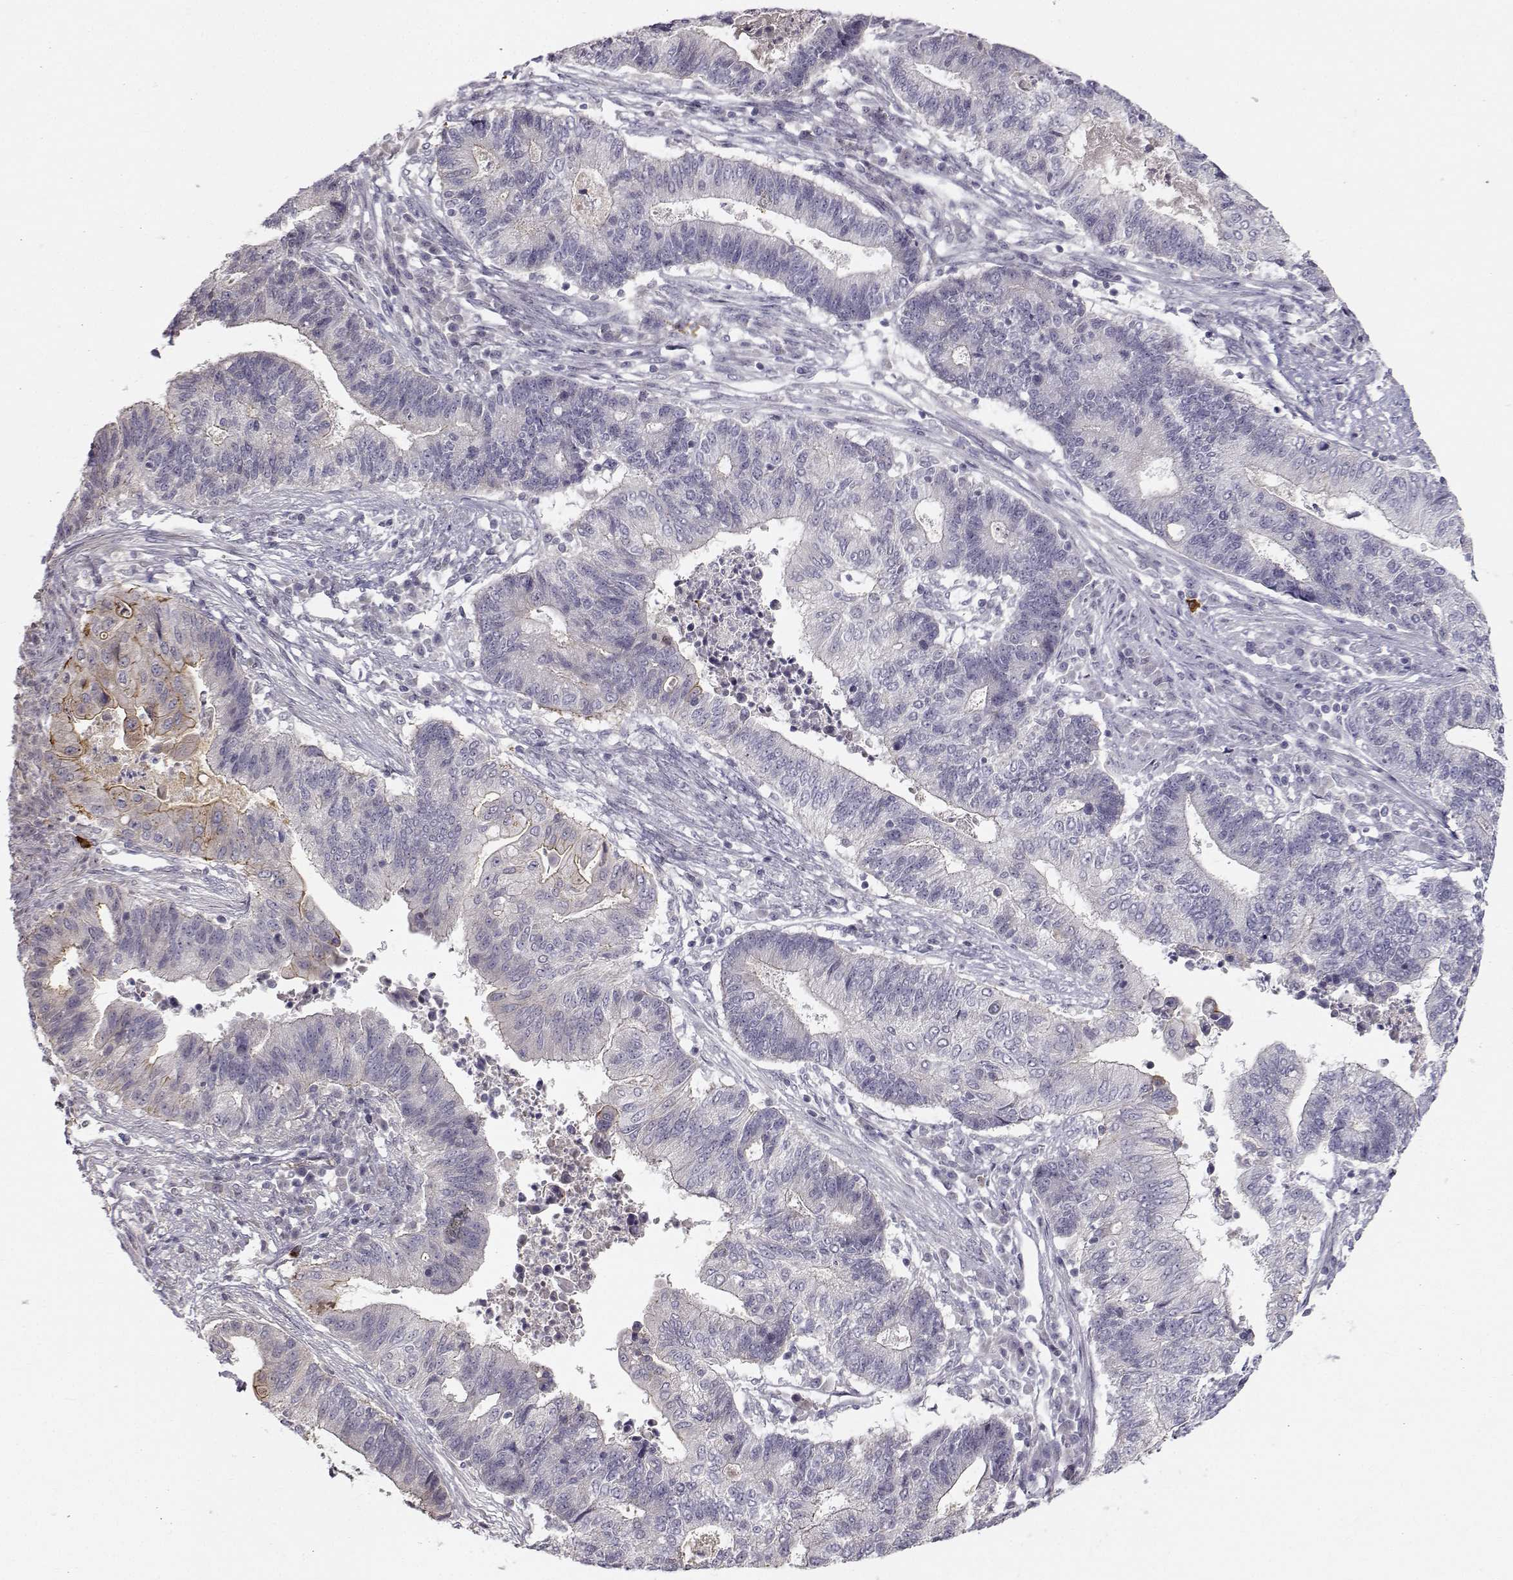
{"staining": {"intensity": "moderate", "quantity": "<25%", "location": "cytoplasmic/membranous"}, "tissue": "endometrial cancer", "cell_type": "Tumor cells", "image_type": "cancer", "snomed": [{"axis": "morphology", "description": "Adenocarcinoma, NOS"}, {"axis": "topography", "description": "Uterus"}, {"axis": "topography", "description": "Endometrium"}], "caption": "IHC of endometrial cancer (adenocarcinoma) reveals low levels of moderate cytoplasmic/membranous positivity in about <25% of tumor cells. (DAB IHC with brightfield microscopy, high magnification).", "gene": "ZNF185", "patient": {"sex": "female", "age": 54}}